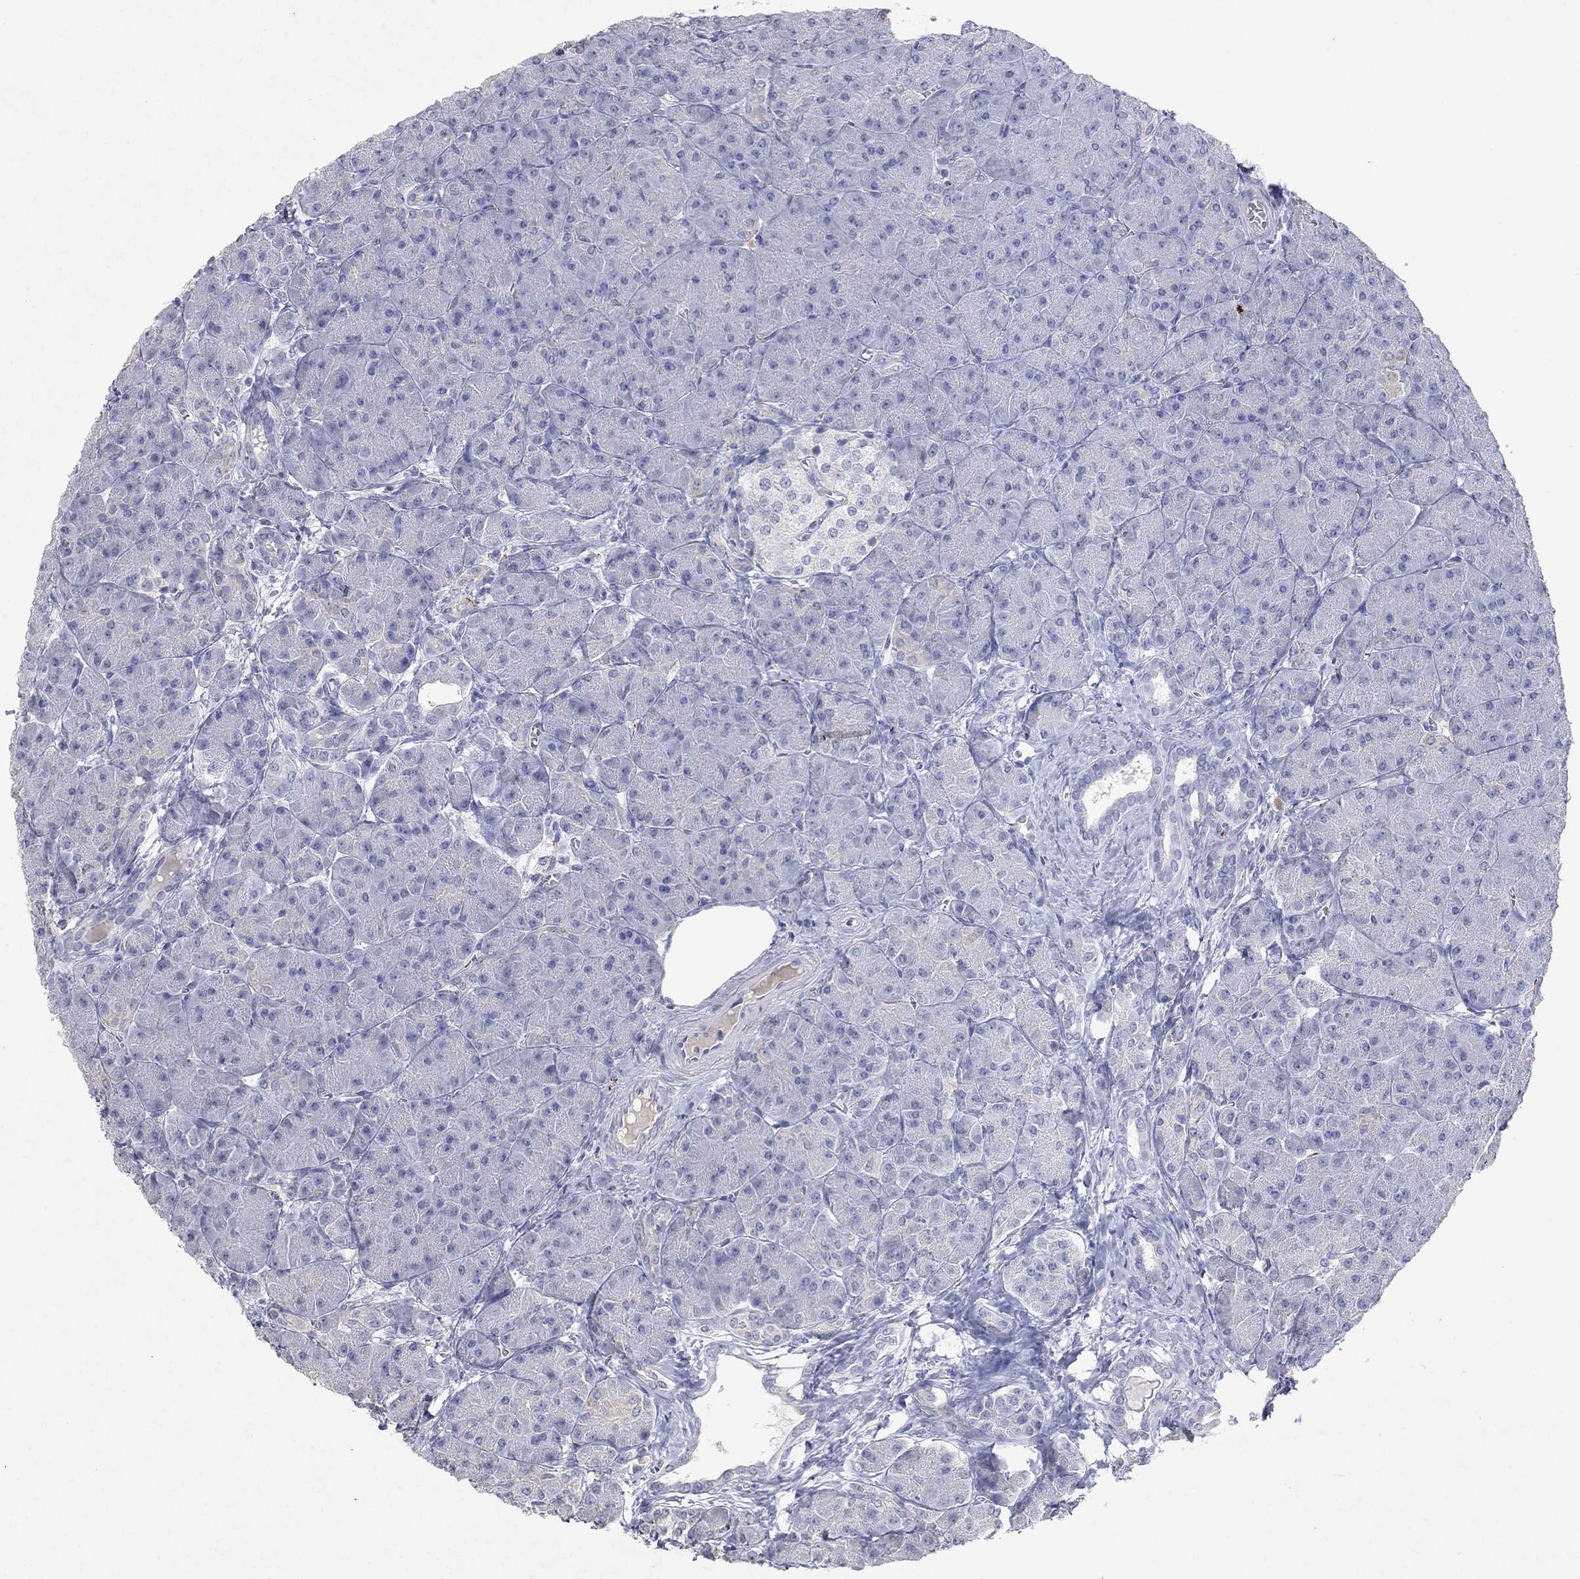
{"staining": {"intensity": "negative", "quantity": "none", "location": "none"}, "tissue": "pancreas", "cell_type": "Exocrine glandular cells", "image_type": "normal", "snomed": [{"axis": "morphology", "description": "Normal tissue, NOS"}, {"axis": "topography", "description": "Pancreas"}], "caption": "This is an immunohistochemistry photomicrograph of normal human pancreas. There is no expression in exocrine glandular cells.", "gene": "KRT40", "patient": {"sex": "male", "age": 61}}